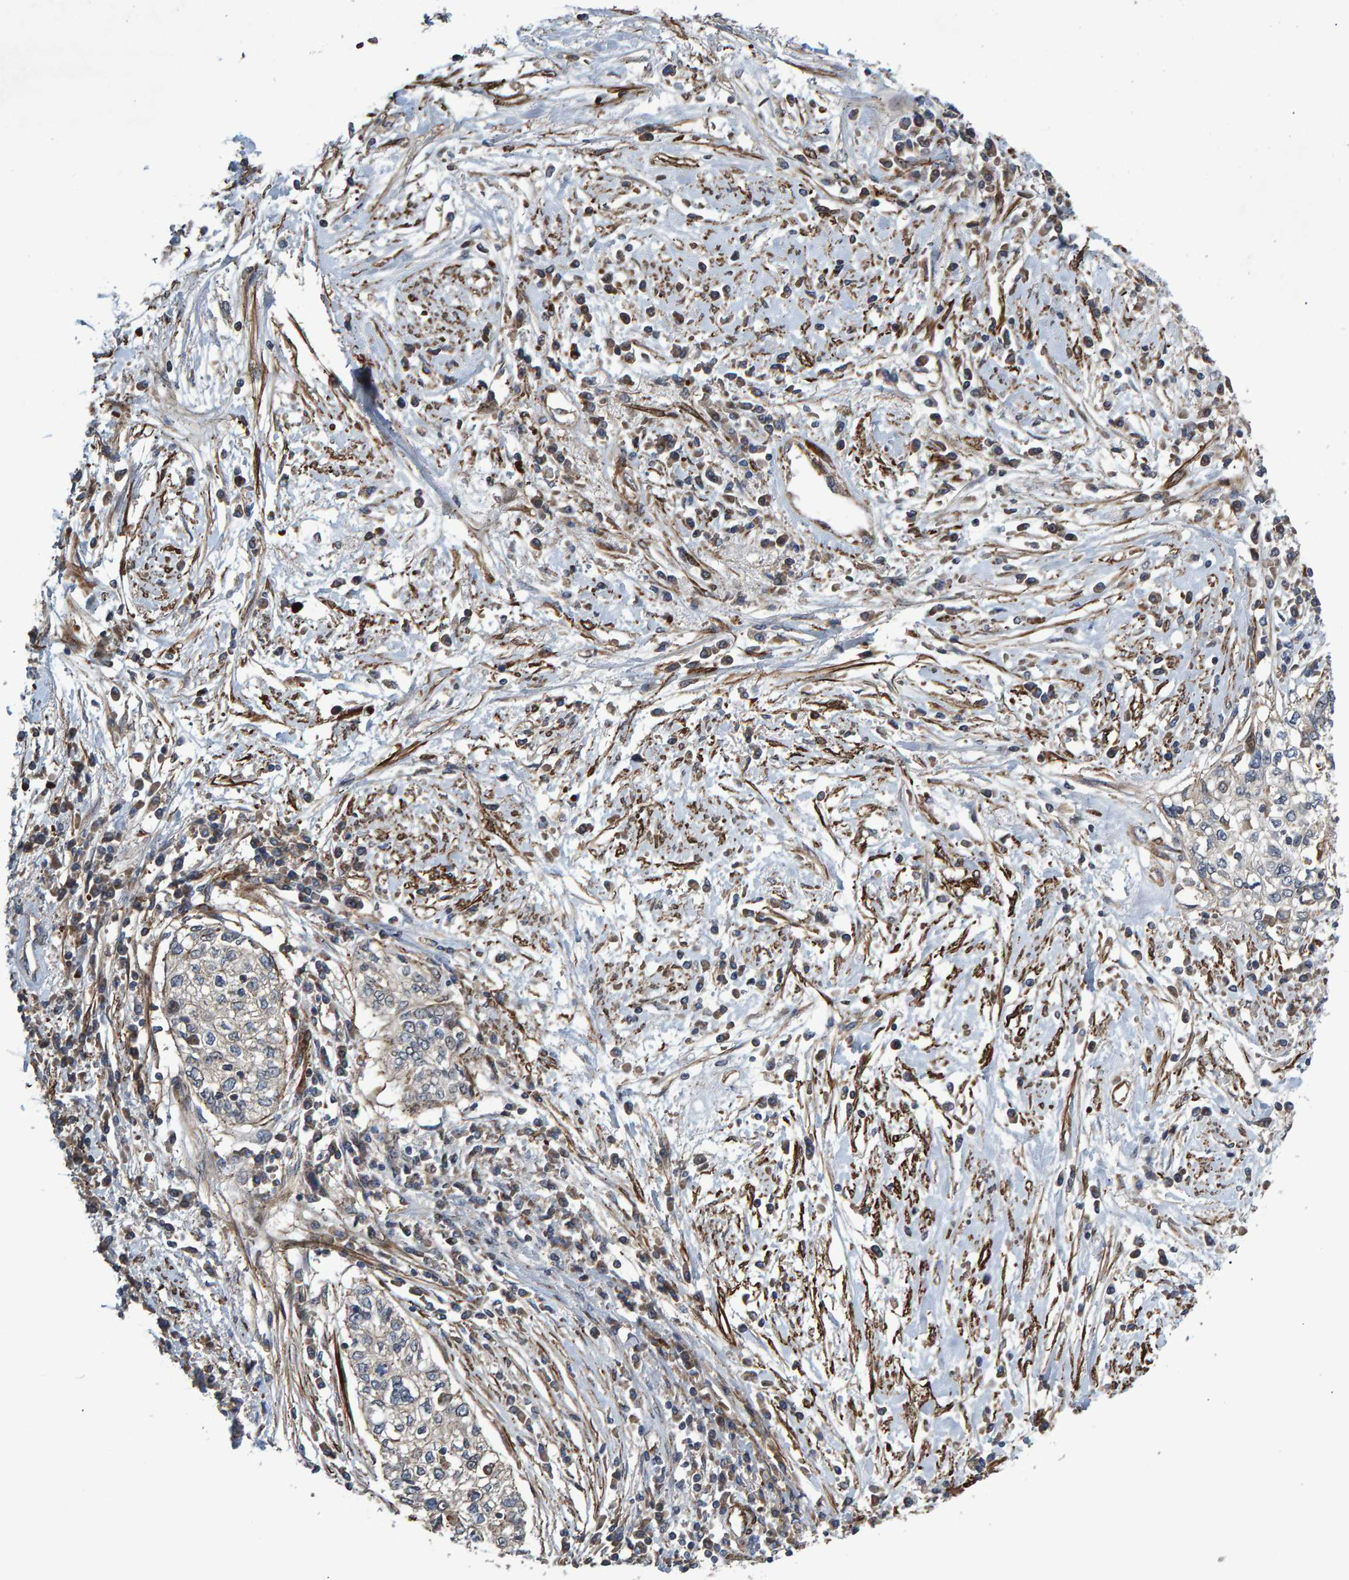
{"staining": {"intensity": "weak", "quantity": "<25%", "location": "cytoplasmic/membranous"}, "tissue": "cervical cancer", "cell_type": "Tumor cells", "image_type": "cancer", "snomed": [{"axis": "morphology", "description": "Squamous cell carcinoma, NOS"}, {"axis": "topography", "description": "Cervix"}], "caption": "The micrograph reveals no staining of tumor cells in cervical cancer (squamous cell carcinoma).", "gene": "SLIT2", "patient": {"sex": "female", "age": 57}}